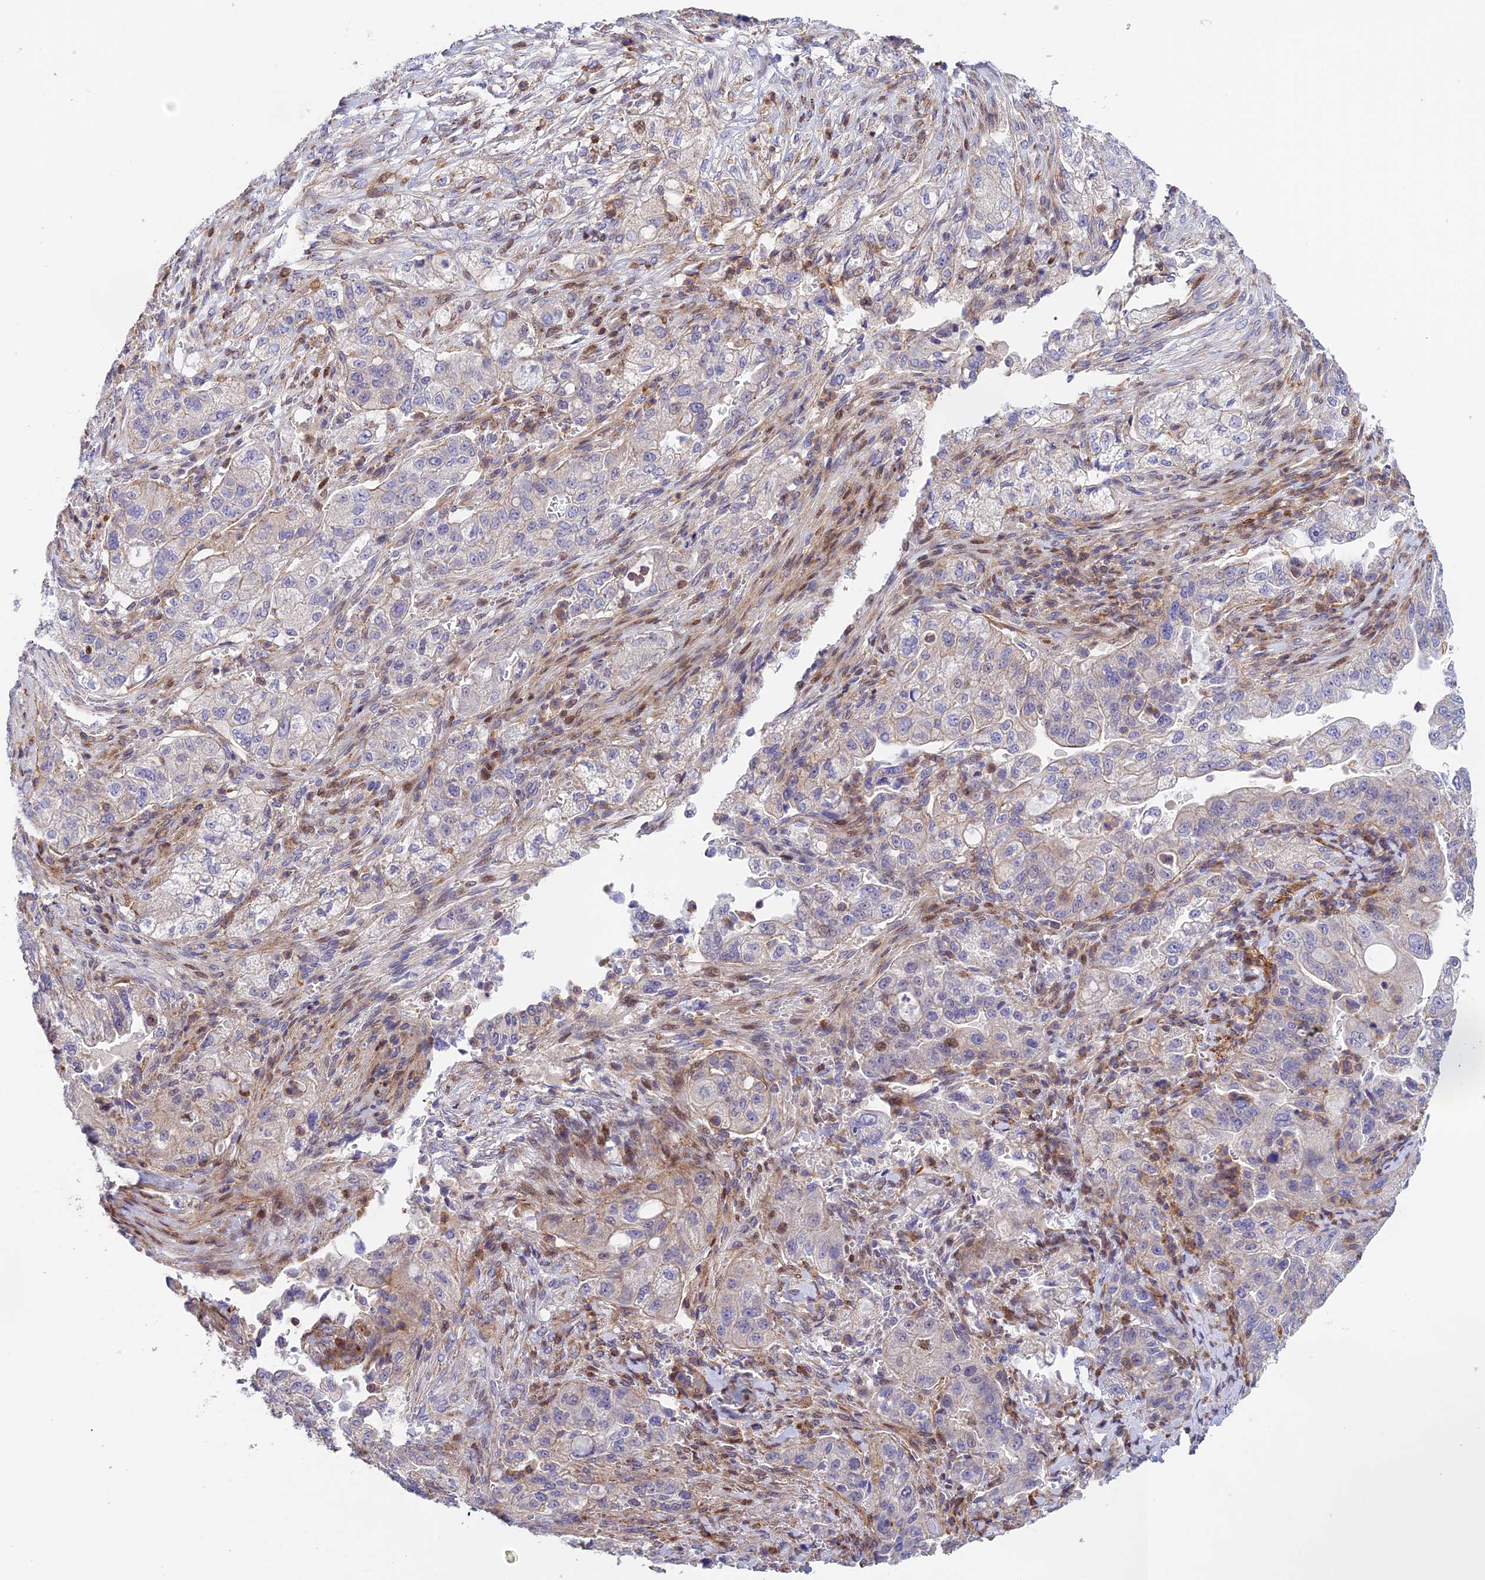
{"staining": {"intensity": "negative", "quantity": "none", "location": "none"}, "tissue": "pancreatic cancer", "cell_type": "Tumor cells", "image_type": "cancer", "snomed": [{"axis": "morphology", "description": "Adenocarcinoma, NOS"}, {"axis": "topography", "description": "Pancreas"}], "caption": "Pancreatic adenocarcinoma was stained to show a protein in brown. There is no significant expression in tumor cells. (Stains: DAB IHC with hematoxylin counter stain, Microscopy: brightfield microscopy at high magnification).", "gene": "PRIM1", "patient": {"sex": "female", "age": 78}}